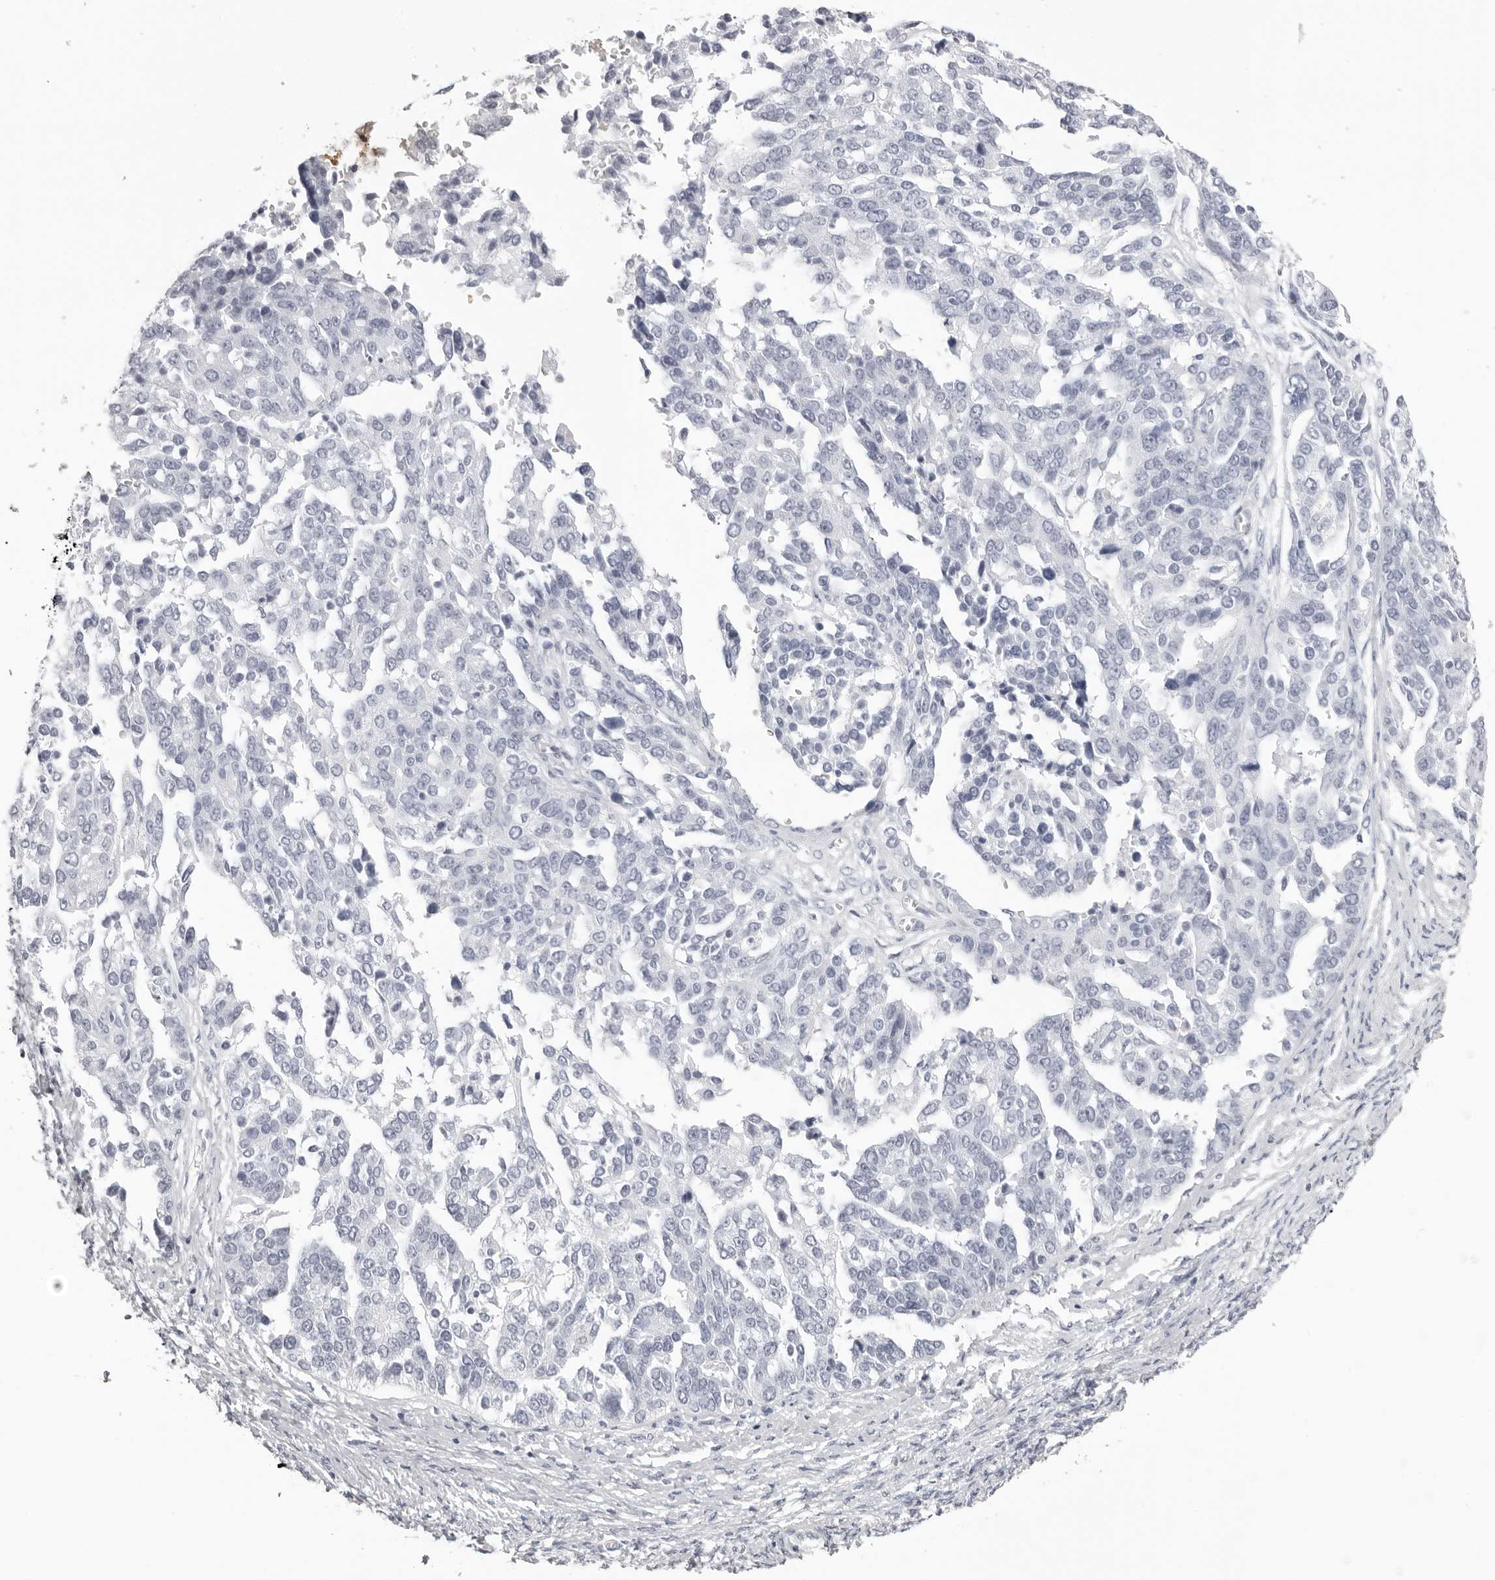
{"staining": {"intensity": "negative", "quantity": "none", "location": "none"}, "tissue": "ovarian cancer", "cell_type": "Tumor cells", "image_type": "cancer", "snomed": [{"axis": "morphology", "description": "Cystadenocarcinoma, serous, NOS"}, {"axis": "topography", "description": "Ovary"}], "caption": "Micrograph shows no protein staining in tumor cells of ovarian cancer (serous cystadenocarcinoma) tissue.", "gene": "CST1", "patient": {"sex": "female", "age": 44}}